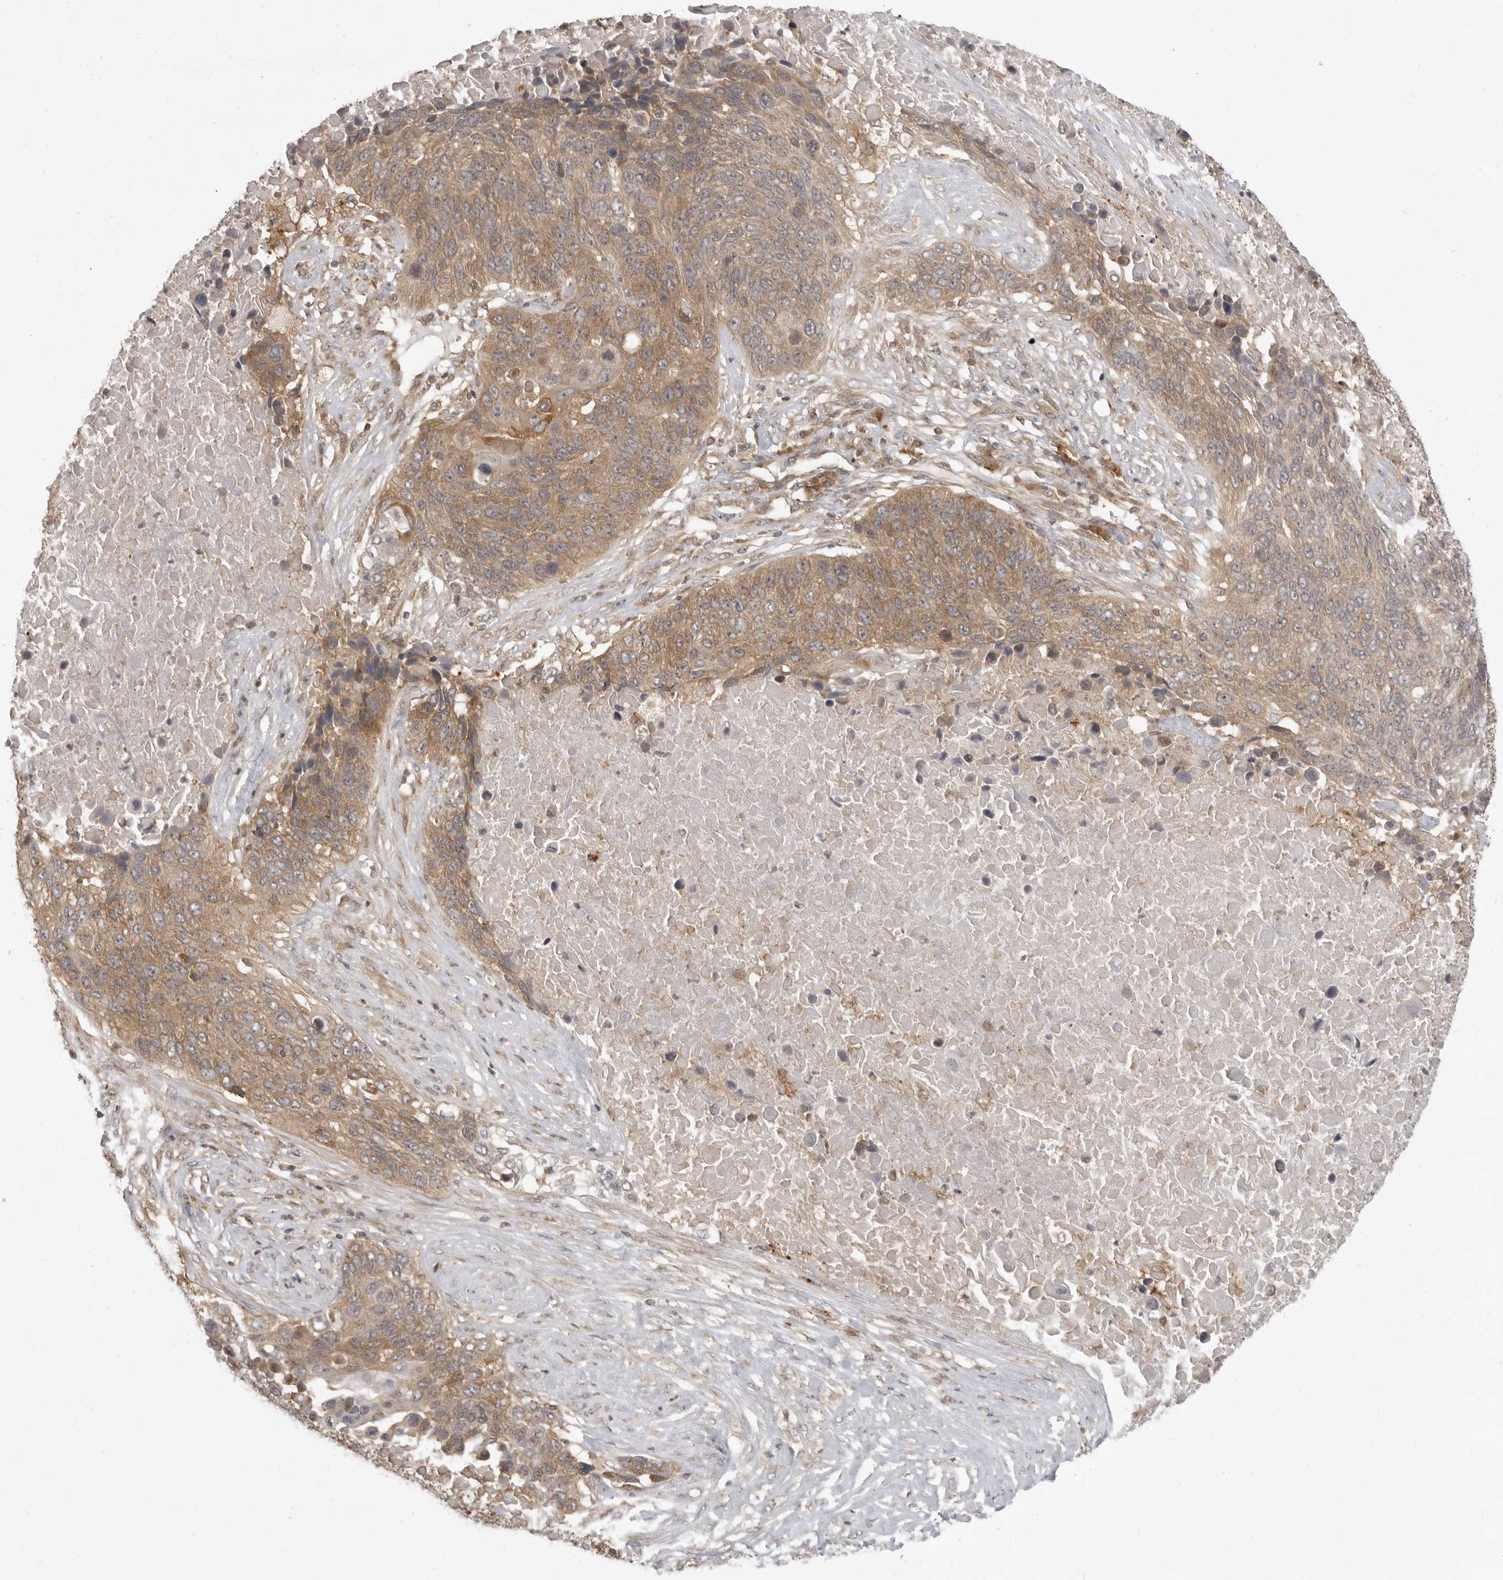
{"staining": {"intensity": "moderate", "quantity": ">75%", "location": "cytoplasmic/membranous"}, "tissue": "lung cancer", "cell_type": "Tumor cells", "image_type": "cancer", "snomed": [{"axis": "morphology", "description": "Squamous cell carcinoma, NOS"}, {"axis": "topography", "description": "Lung"}], "caption": "Immunohistochemical staining of squamous cell carcinoma (lung) demonstrates medium levels of moderate cytoplasmic/membranous expression in about >75% of tumor cells. The protein of interest is stained brown, and the nuclei are stained in blue (DAB (3,3'-diaminobenzidine) IHC with brightfield microscopy, high magnification).", "gene": "PRRC2A", "patient": {"sex": "male", "age": 66}}